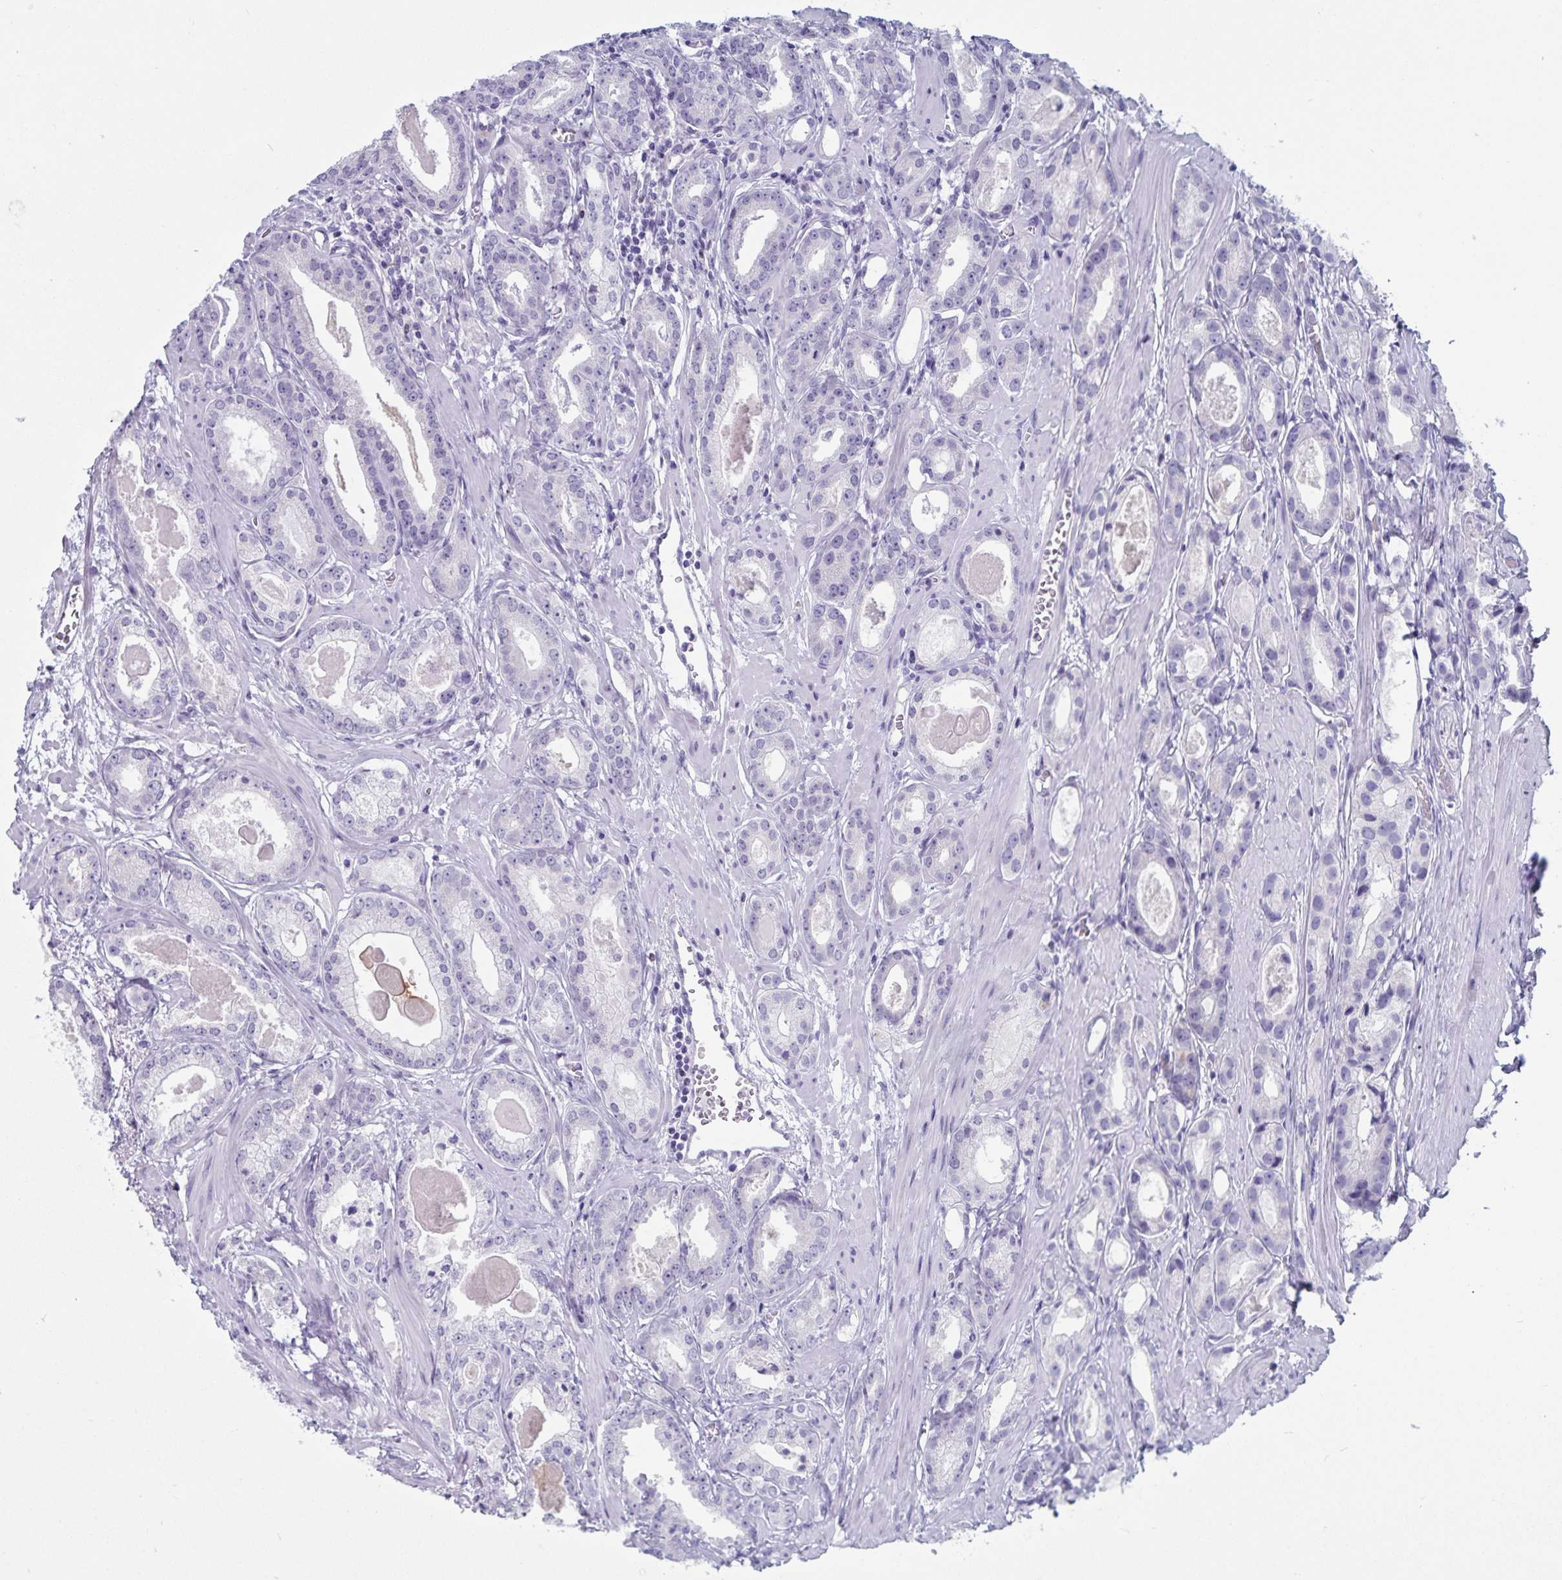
{"staining": {"intensity": "negative", "quantity": "none", "location": "none"}, "tissue": "prostate cancer", "cell_type": "Tumor cells", "image_type": "cancer", "snomed": [{"axis": "morphology", "description": "Adenocarcinoma, NOS"}, {"axis": "morphology", "description": "Adenocarcinoma, Low grade"}, {"axis": "topography", "description": "Prostate"}], "caption": "High magnification brightfield microscopy of prostate cancer (adenocarcinoma (low-grade)) stained with DAB (brown) and counterstained with hematoxylin (blue): tumor cells show no significant positivity.", "gene": "GNLY", "patient": {"sex": "male", "age": 64}}